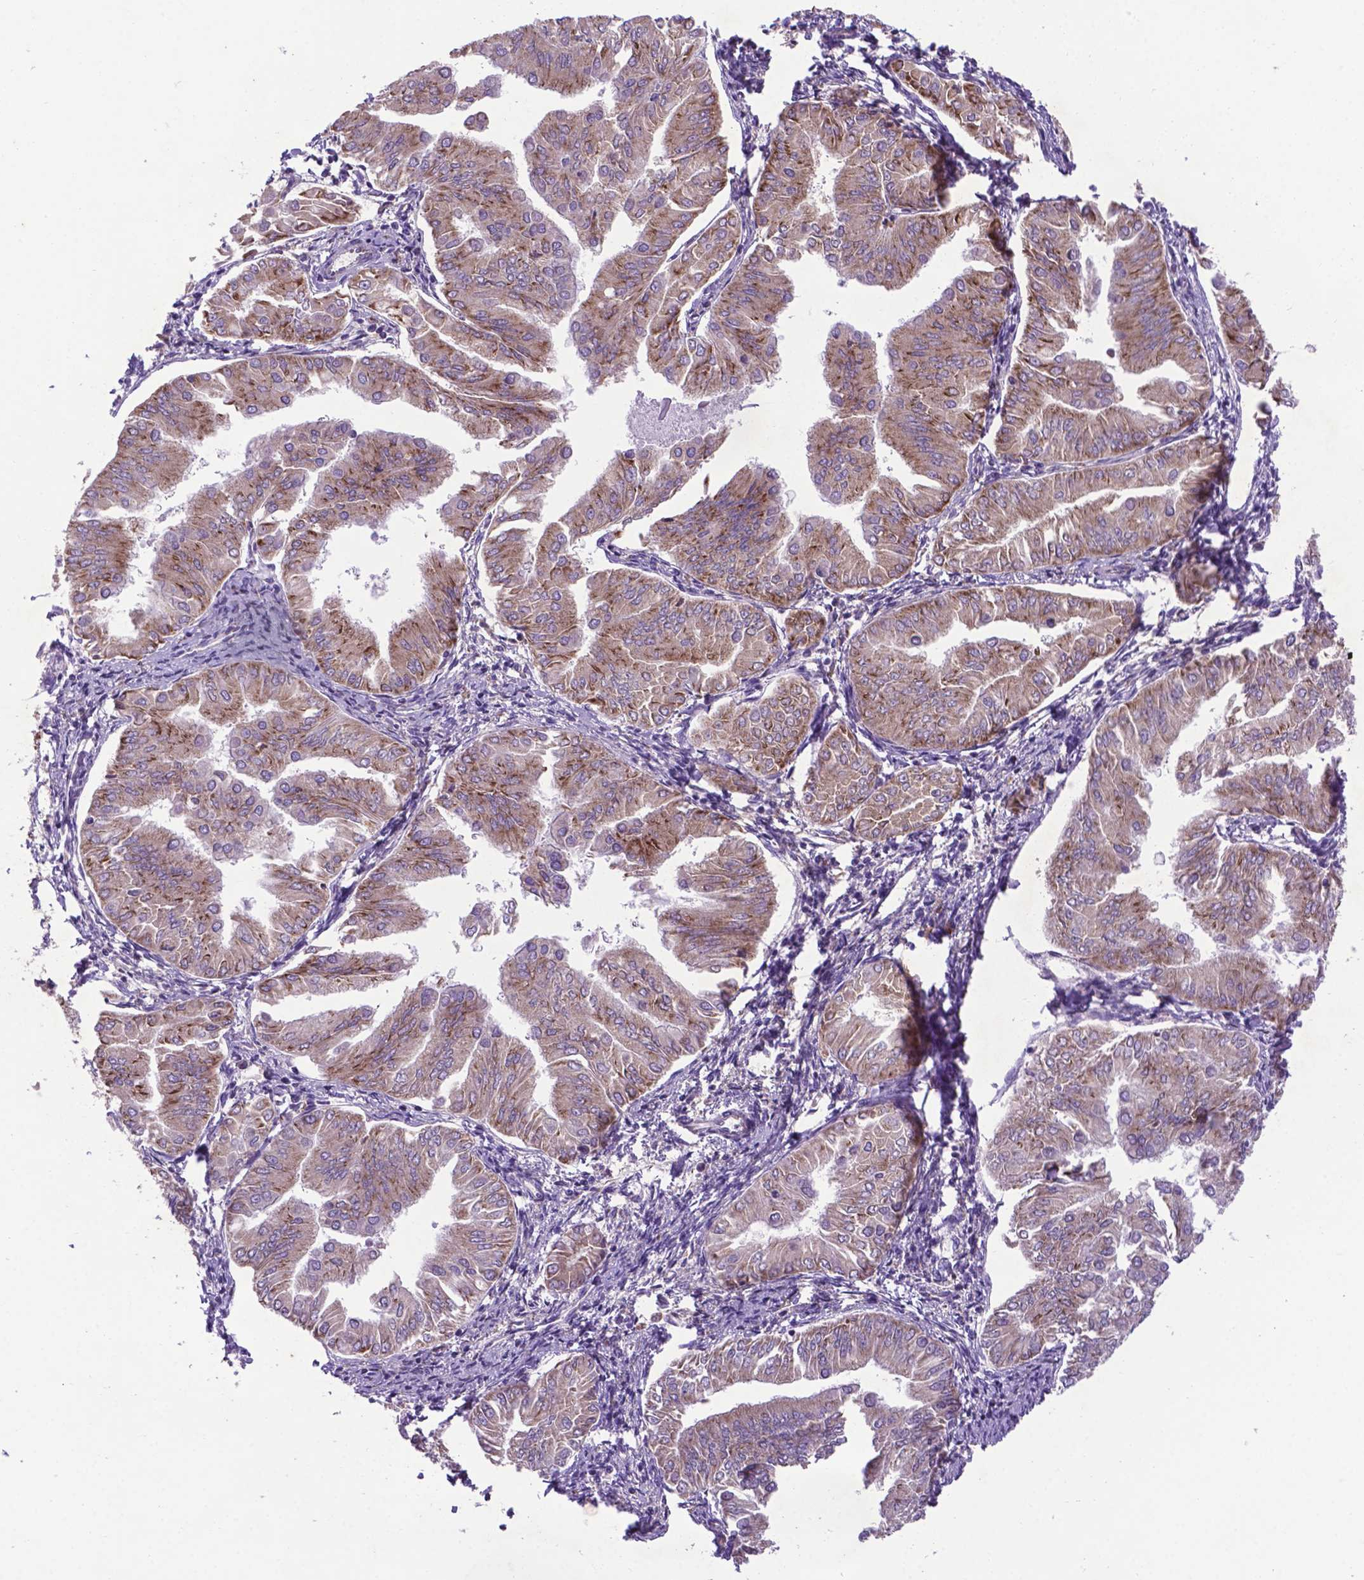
{"staining": {"intensity": "moderate", "quantity": "25%-75%", "location": "cytoplasmic/membranous"}, "tissue": "endometrial cancer", "cell_type": "Tumor cells", "image_type": "cancer", "snomed": [{"axis": "morphology", "description": "Adenocarcinoma, NOS"}, {"axis": "topography", "description": "Endometrium"}], "caption": "Adenocarcinoma (endometrial) stained with DAB IHC shows medium levels of moderate cytoplasmic/membranous positivity in approximately 25%-75% of tumor cells.", "gene": "WDR83OS", "patient": {"sex": "female", "age": 53}}